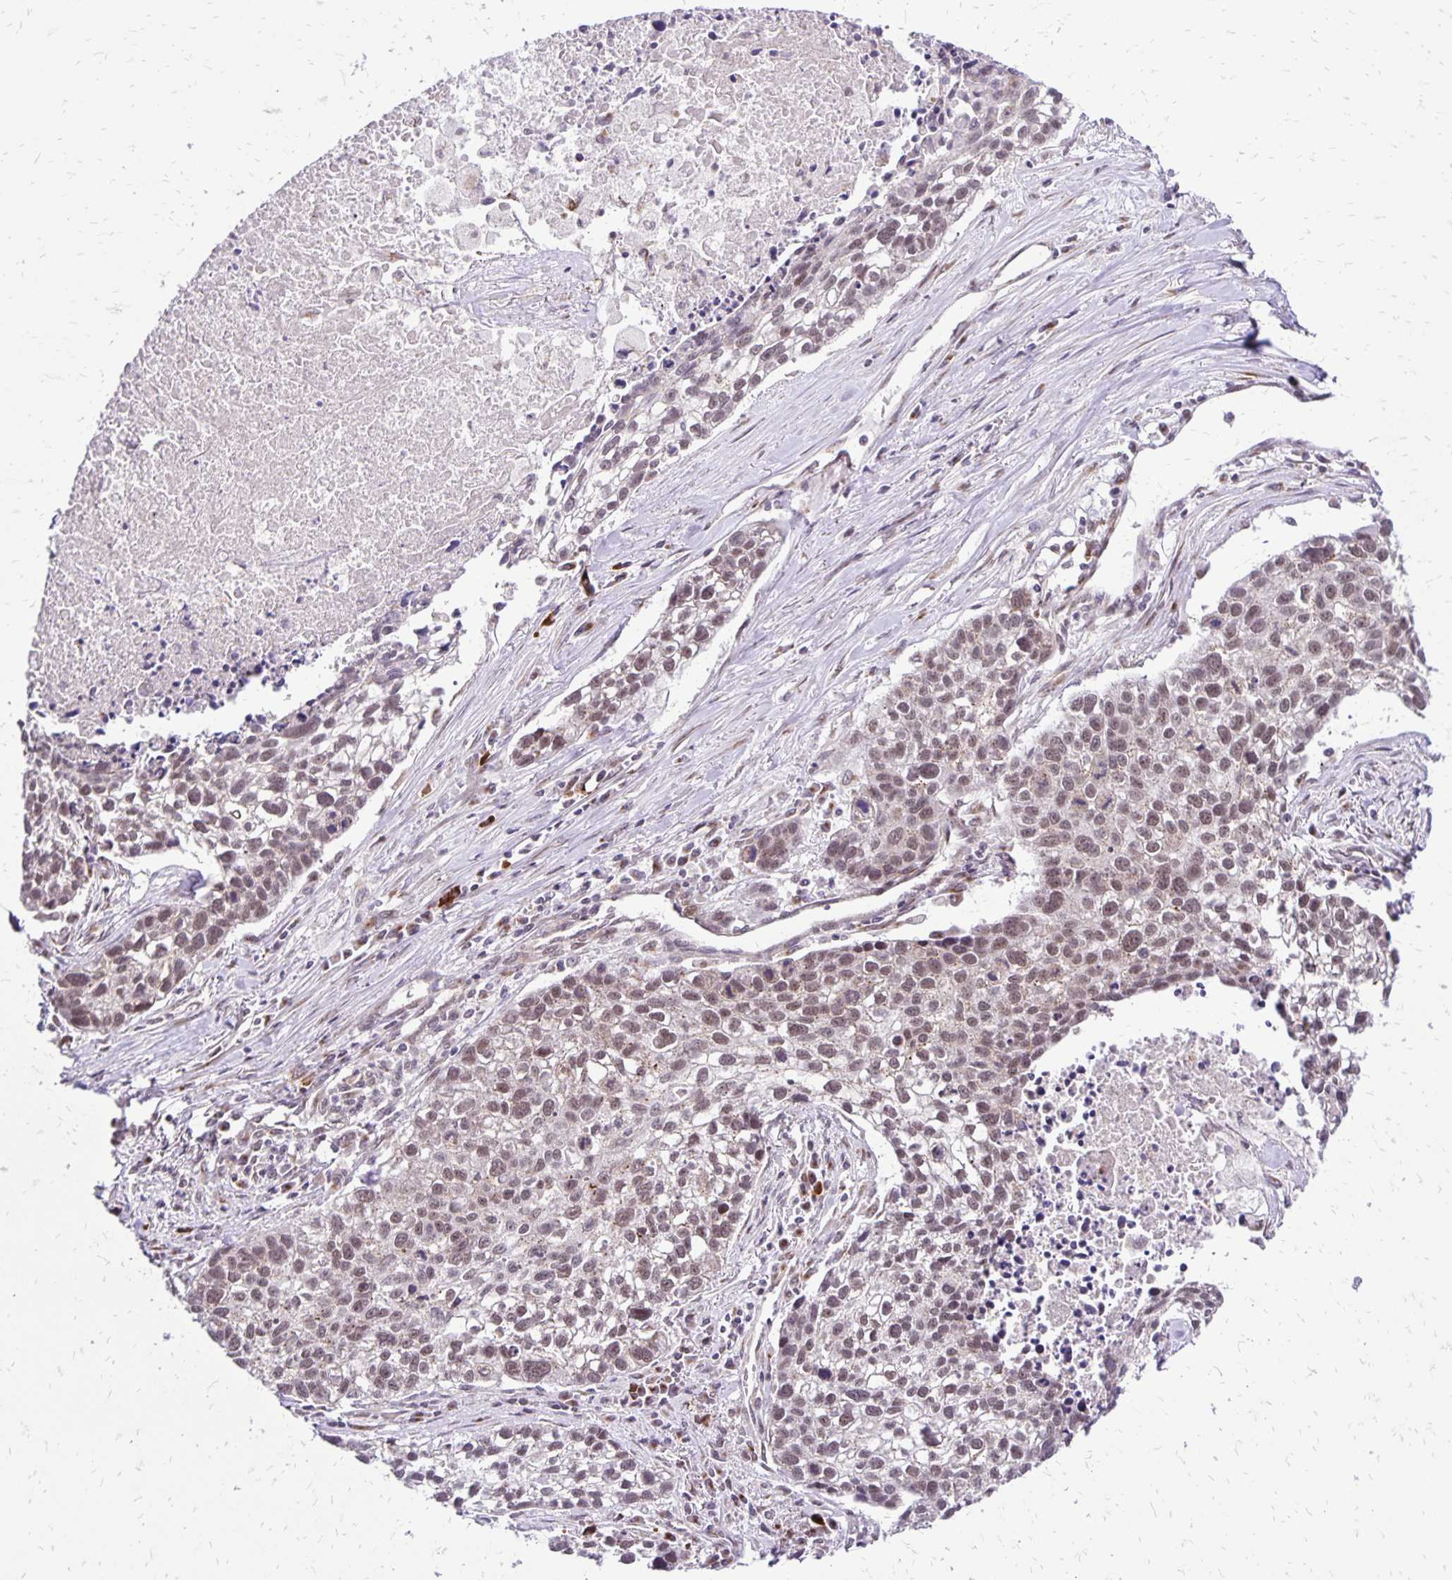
{"staining": {"intensity": "weak", "quantity": "25%-75%", "location": "nuclear"}, "tissue": "lung cancer", "cell_type": "Tumor cells", "image_type": "cancer", "snomed": [{"axis": "morphology", "description": "Squamous cell carcinoma, NOS"}, {"axis": "topography", "description": "Lung"}], "caption": "Immunohistochemical staining of human squamous cell carcinoma (lung) displays low levels of weak nuclear protein staining in approximately 25%-75% of tumor cells. (brown staining indicates protein expression, while blue staining denotes nuclei).", "gene": "GOLGA5", "patient": {"sex": "male", "age": 74}}